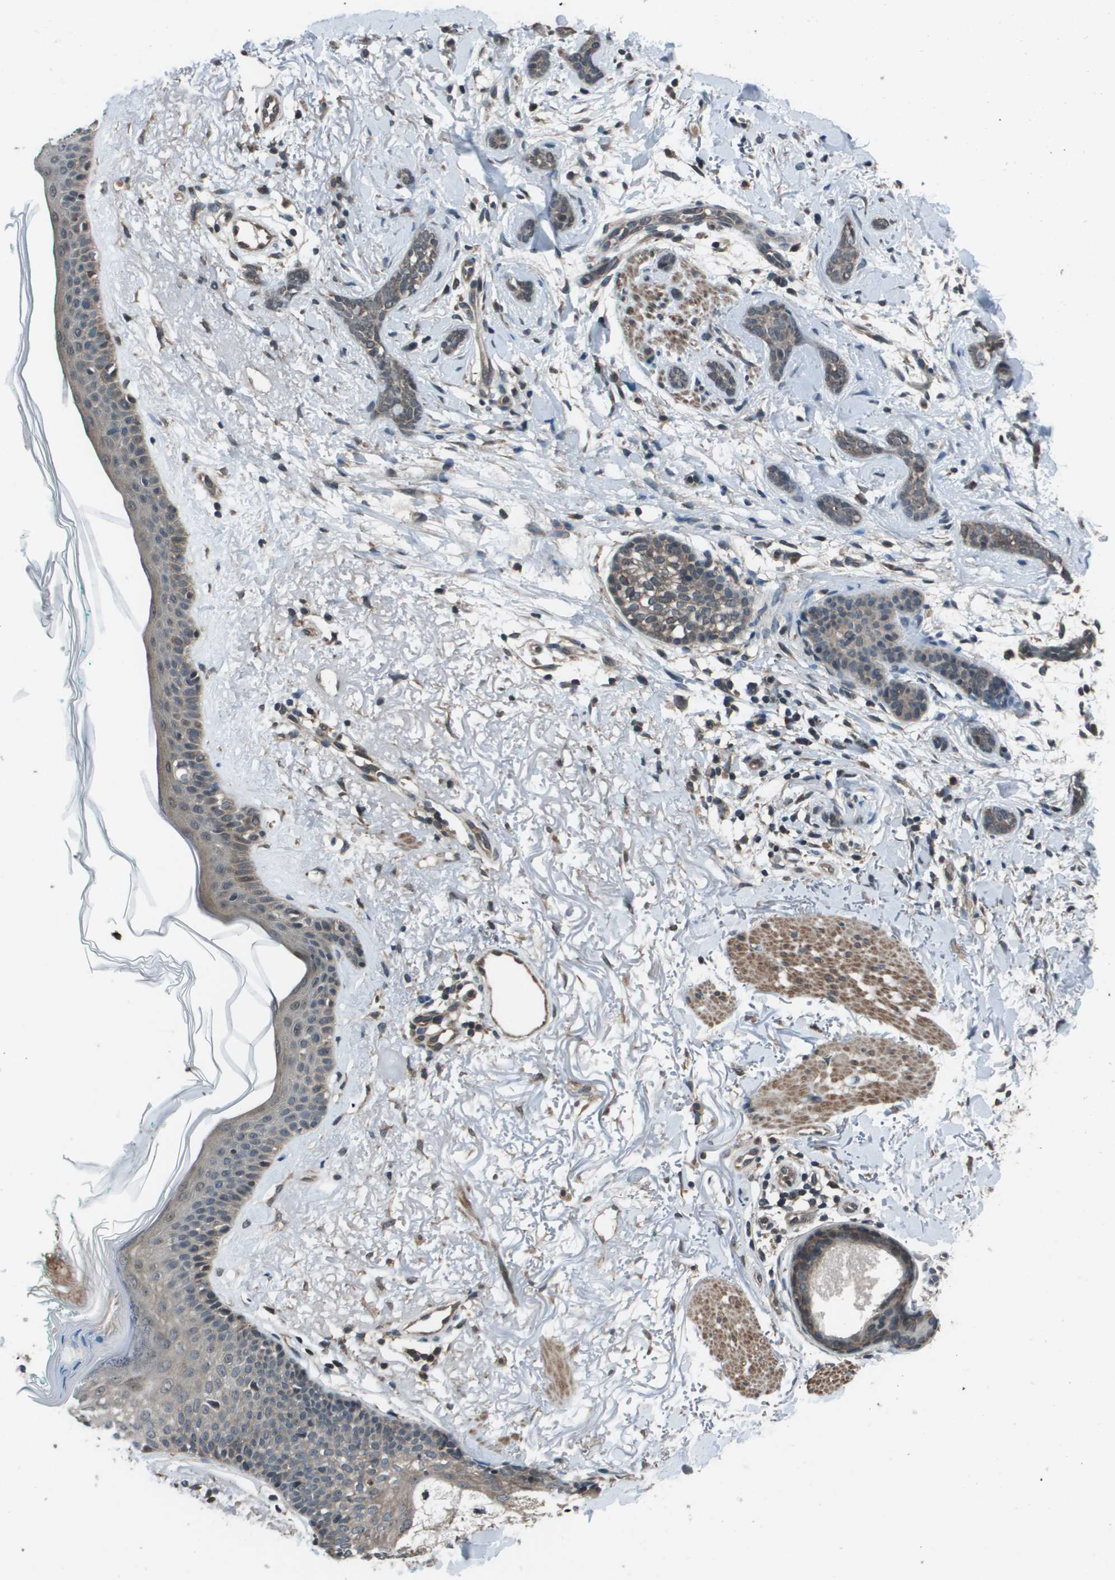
{"staining": {"intensity": "weak", "quantity": ">75%", "location": "cytoplasmic/membranous"}, "tissue": "skin cancer", "cell_type": "Tumor cells", "image_type": "cancer", "snomed": [{"axis": "morphology", "description": "Basal cell carcinoma"}, {"axis": "morphology", "description": "Adnexal tumor, benign"}, {"axis": "topography", "description": "Skin"}], "caption": "Skin cancer stained for a protein (brown) shows weak cytoplasmic/membranous positive expression in about >75% of tumor cells.", "gene": "PPFIA1", "patient": {"sex": "female", "age": 42}}